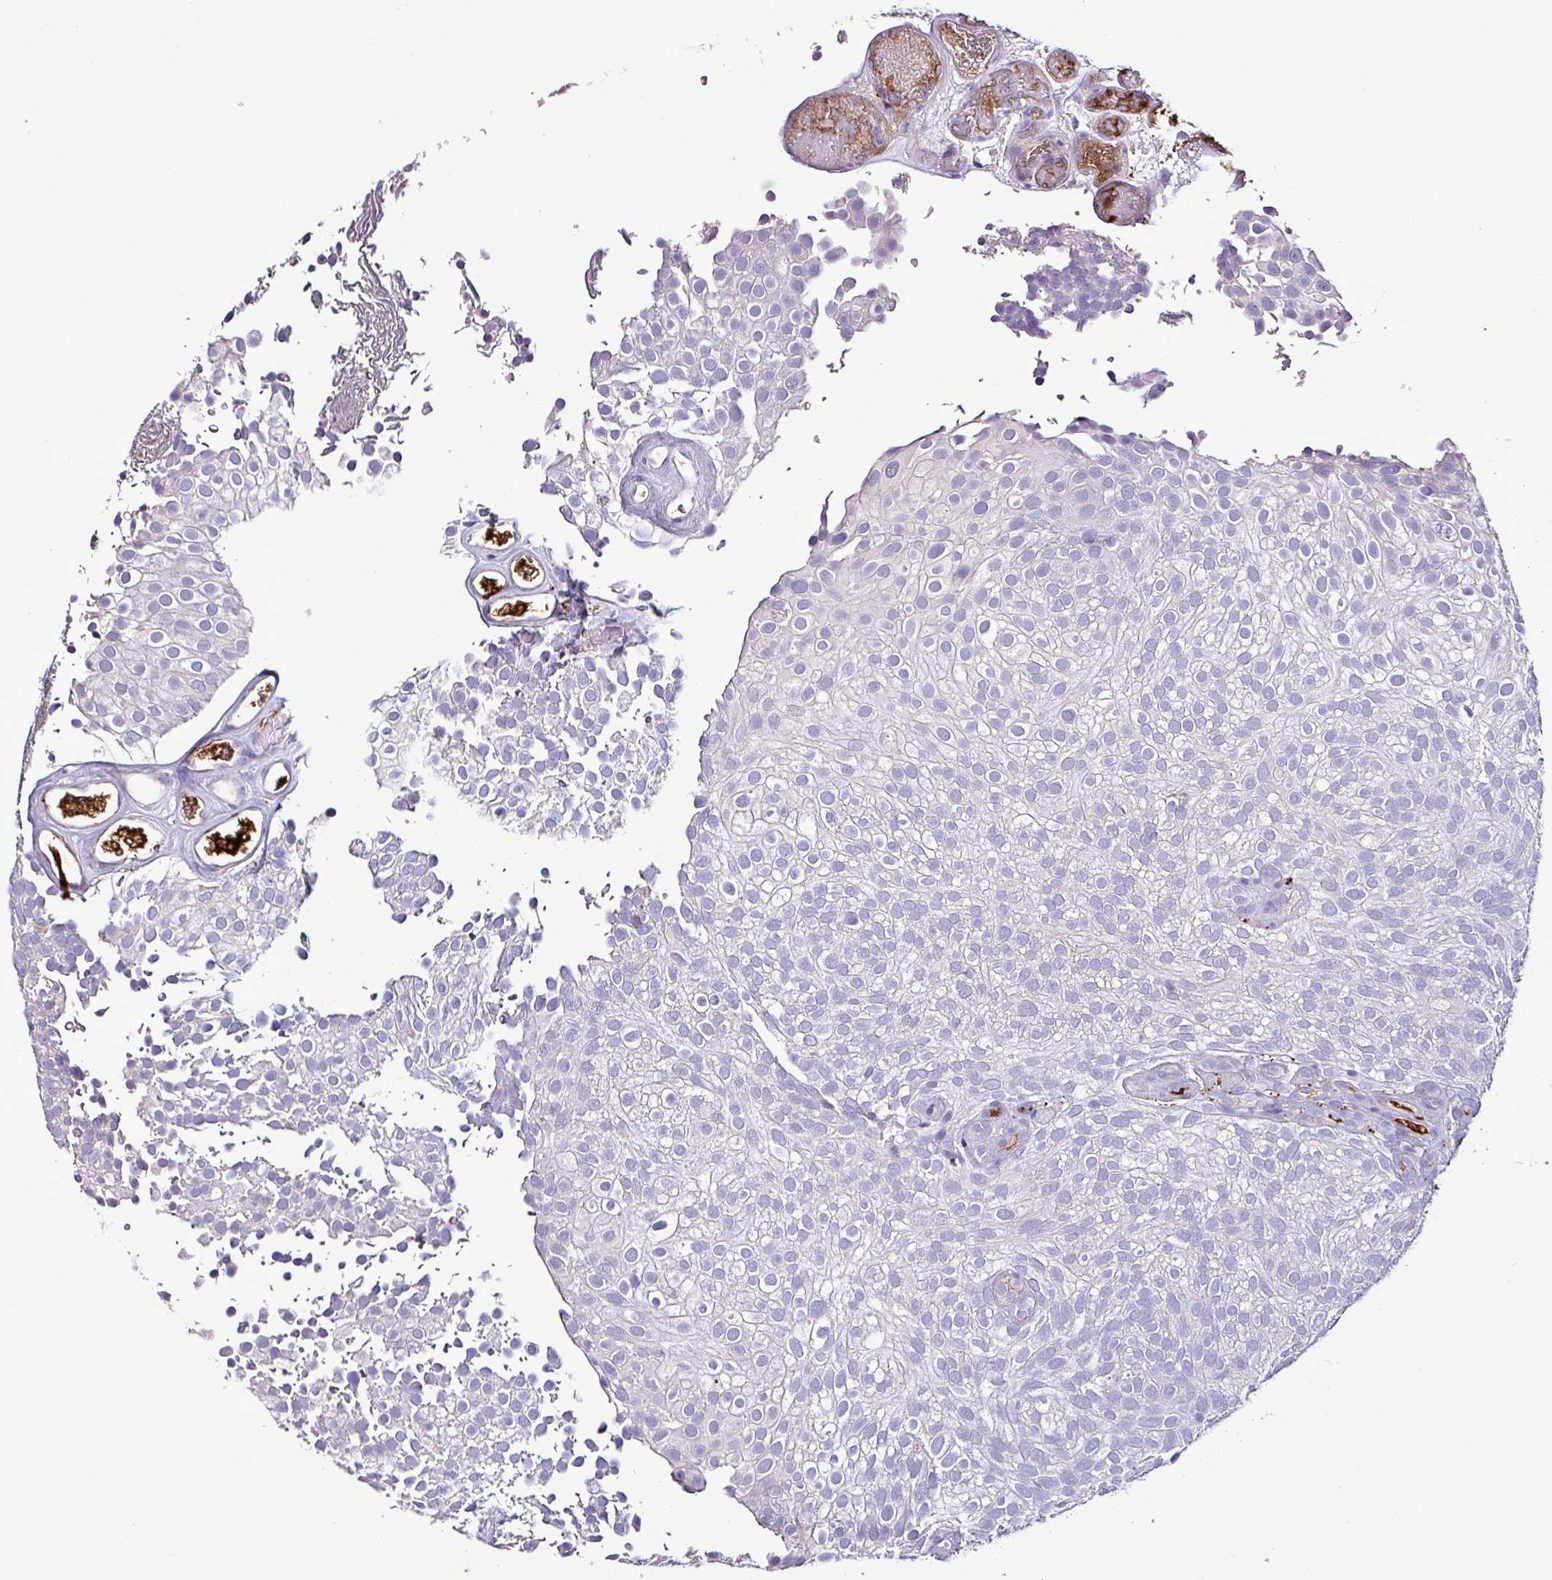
{"staining": {"intensity": "weak", "quantity": "<25%", "location": "cytoplasmic/membranous"}, "tissue": "urothelial cancer", "cell_type": "Tumor cells", "image_type": "cancer", "snomed": [{"axis": "morphology", "description": "Urothelial carcinoma, Low grade"}, {"axis": "topography", "description": "Urinary bladder"}], "caption": "The immunohistochemistry micrograph has no significant expression in tumor cells of urothelial carcinoma (low-grade) tissue.", "gene": "HP", "patient": {"sex": "male", "age": 78}}